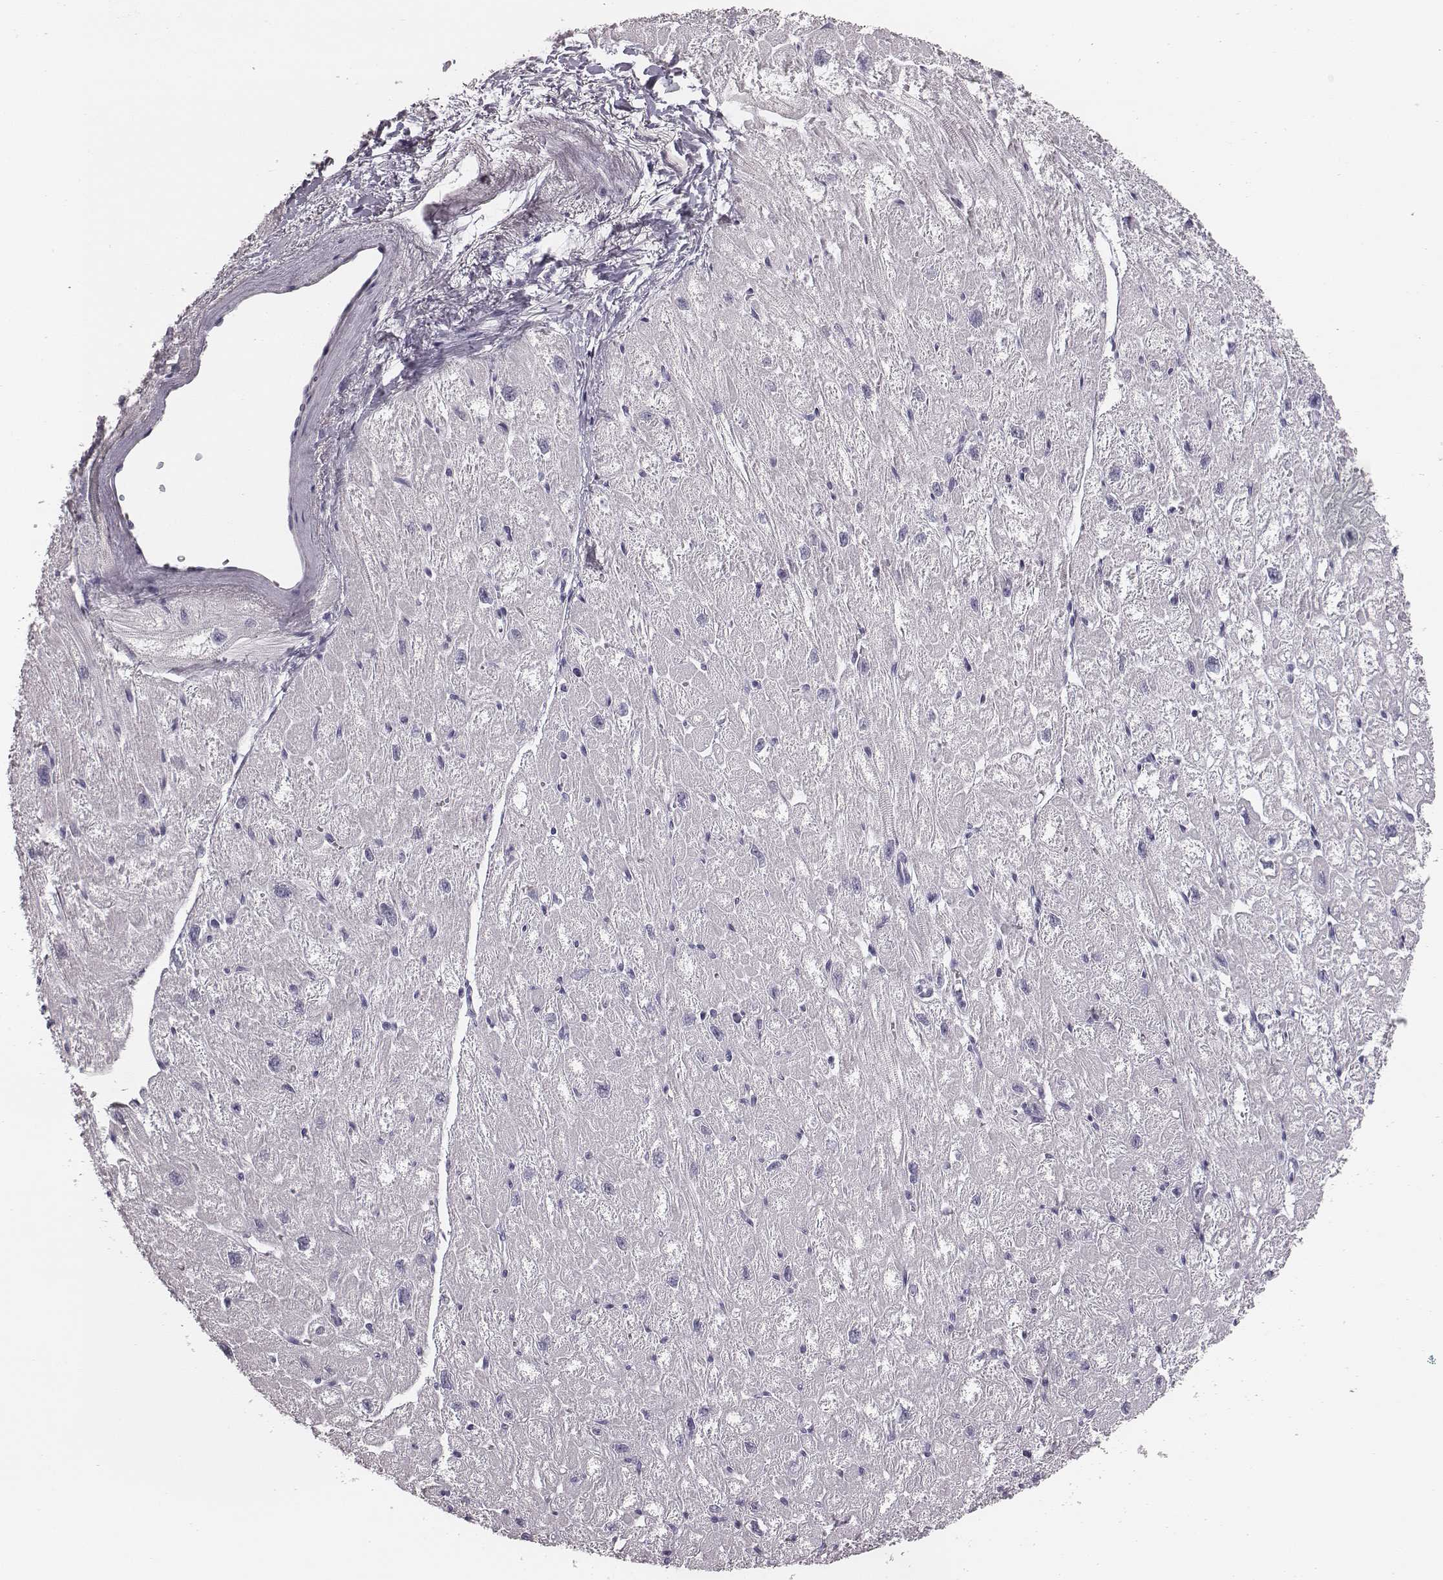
{"staining": {"intensity": "negative", "quantity": "none", "location": "none"}, "tissue": "heart muscle", "cell_type": "Cardiomyocytes", "image_type": "normal", "snomed": [{"axis": "morphology", "description": "Normal tissue, NOS"}, {"axis": "topography", "description": "Heart"}], "caption": "Heart muscle stained for a protein using IHC reveals no staining cardiomyocytes.", "gene": "CSH1", "patient": {"sex": "male", "age": 61}}